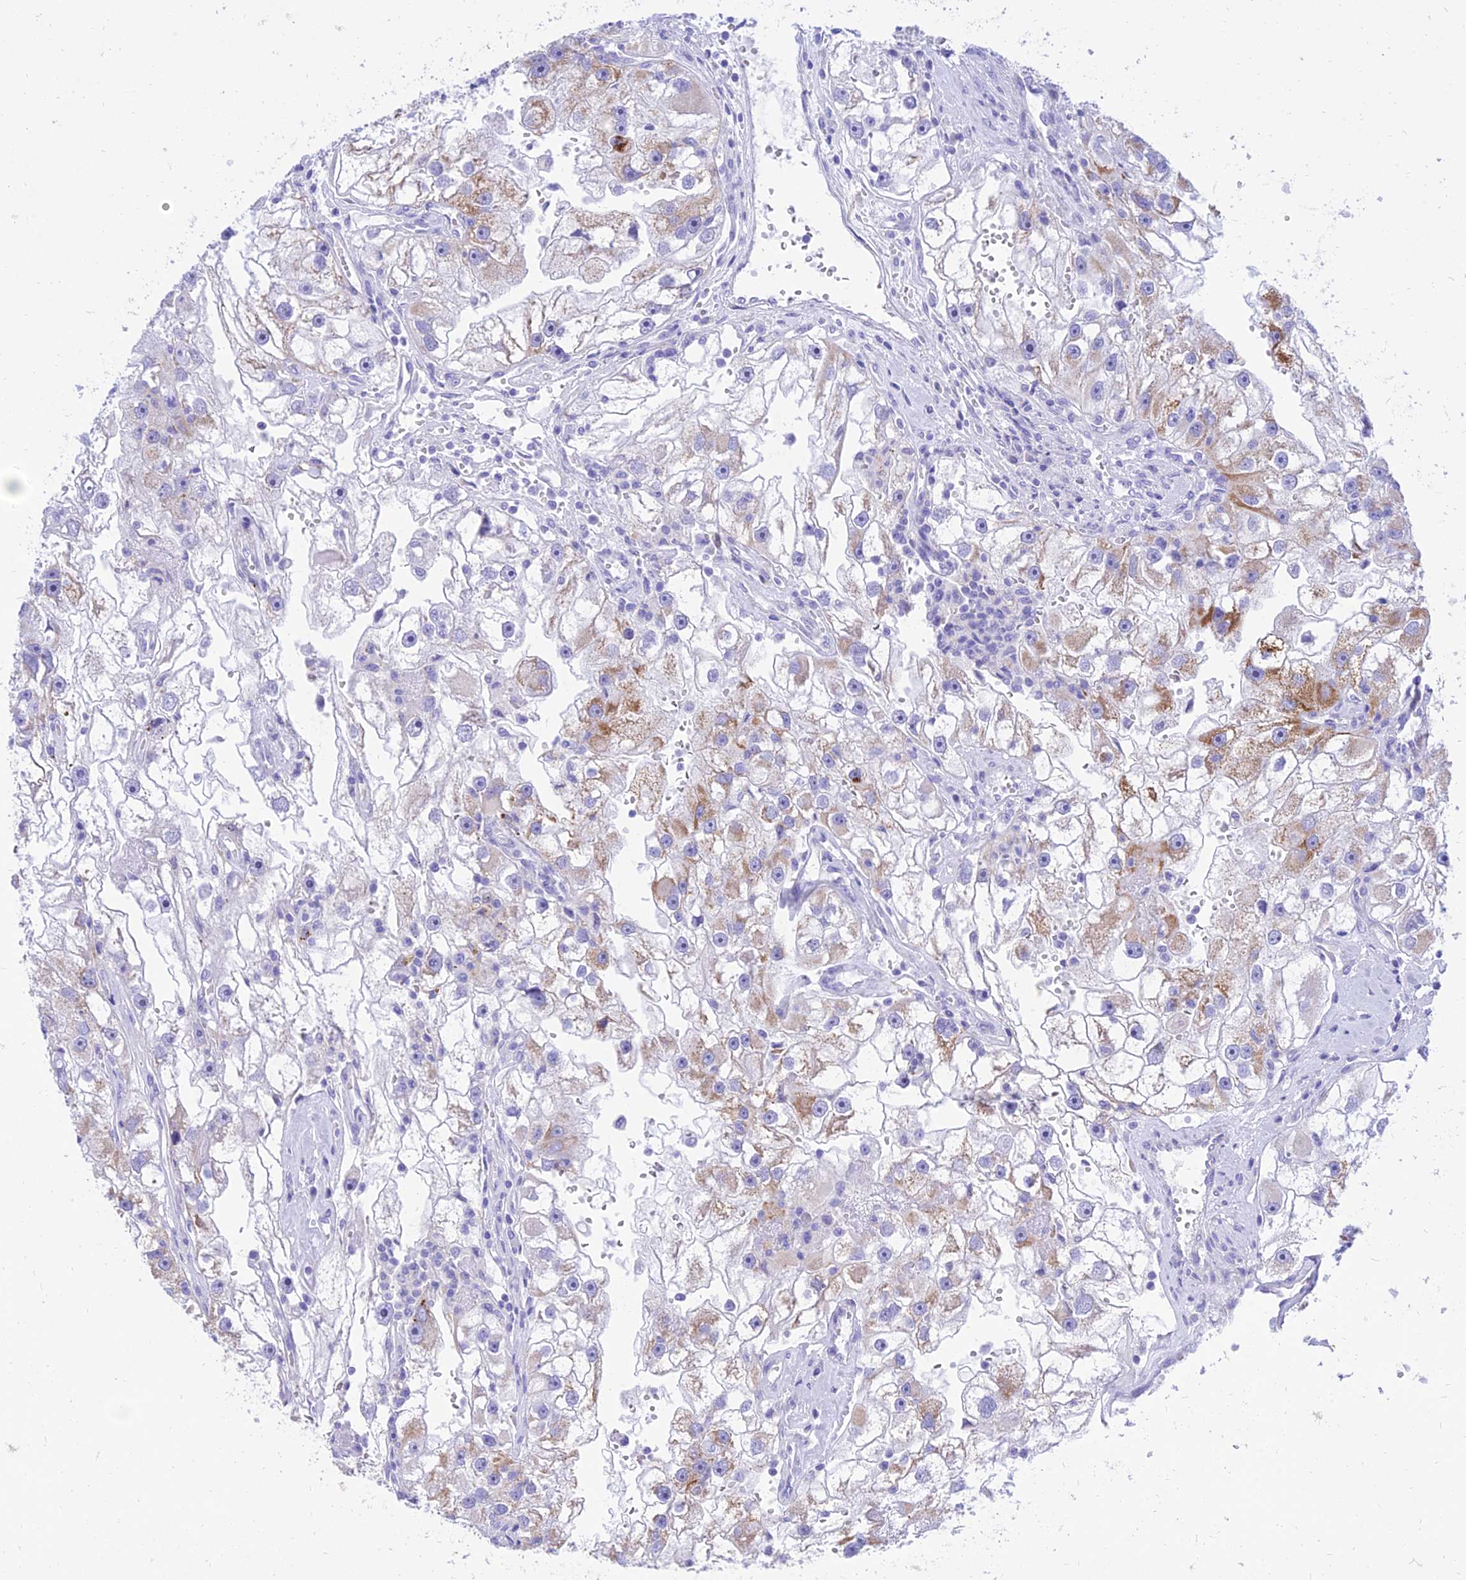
{"staining": {"intensity": "moderate", "quantity": "25%-75%", "location": "cytoplasmic/membranous"}, "tissue": "renal cancer", "cell_type": "Tumor cells", "image_type": "cancer", "snomed": [{"axis": "morphology", "description": "Adenocarcinoma, NOS"}, {"axis": "topography", "description": "Kidney"}], "caption": "An immunohistochemistry (IHC) photomicrograph of neoplastic tissue is shown. Protein staining in brown labels moderate cytoplasmic/membranous positivity in renal adenocarcinoma within tumor cells.", "gene": "PKN3", "patient": {"sex": "male", "age": 63}}